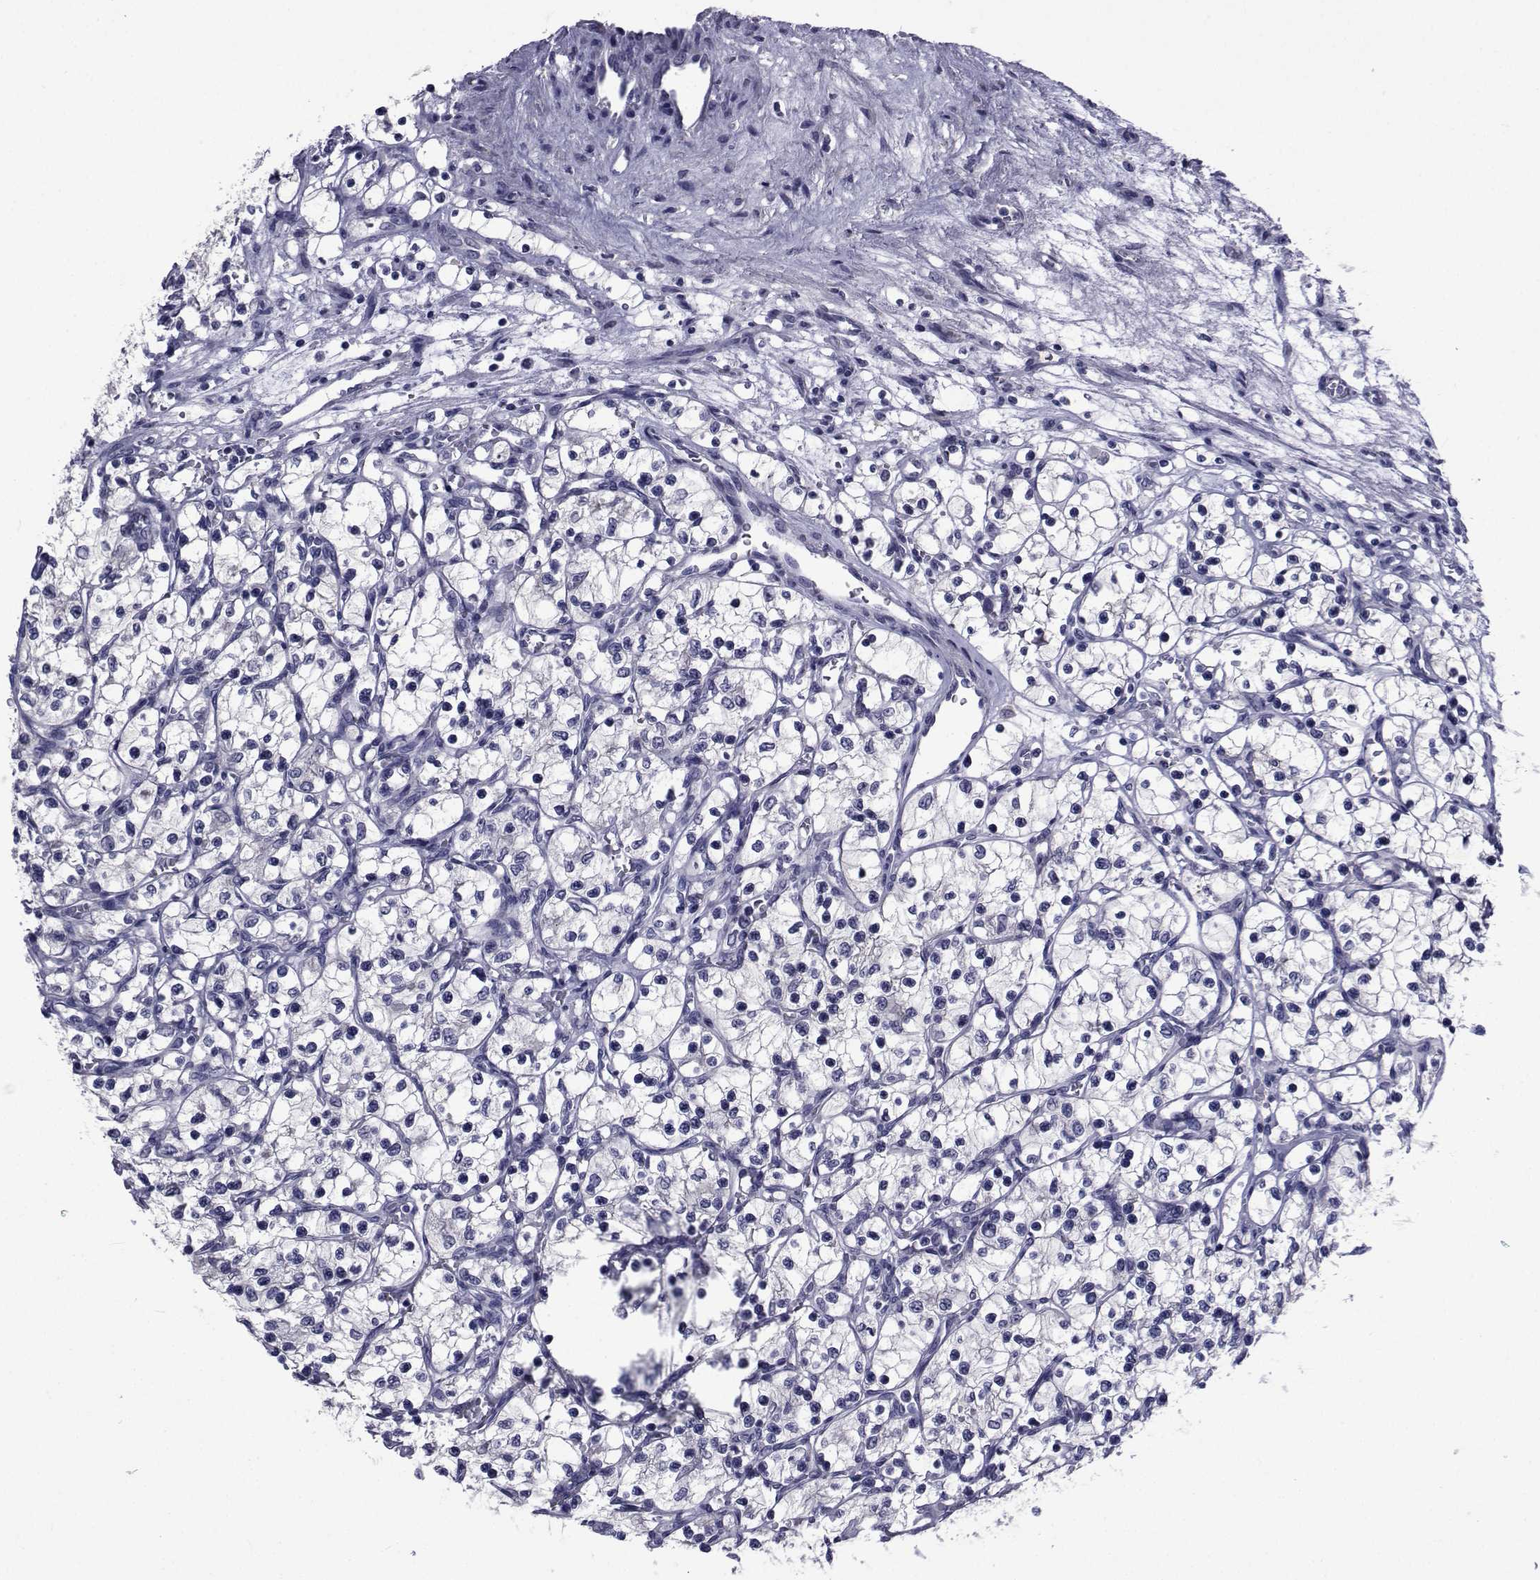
{"staining": {"intensity": "negative", "quantity": "none", "location": "none"}, "tissue": "renal cancer", "cell_type": "Tumor cells", "image_type": "cancer", "snomed": [{"axis": "morphology", "description": "Adenocarcinoma, NOS"}, {"axis": "topography", "description": "Kidney"}], "caption": "Renal cancer was stained to show a protein in brown. There is no significant staining in tumor cells.", "gene": "SEMA5B", "patient": {"sex": "female", "age": 69}}